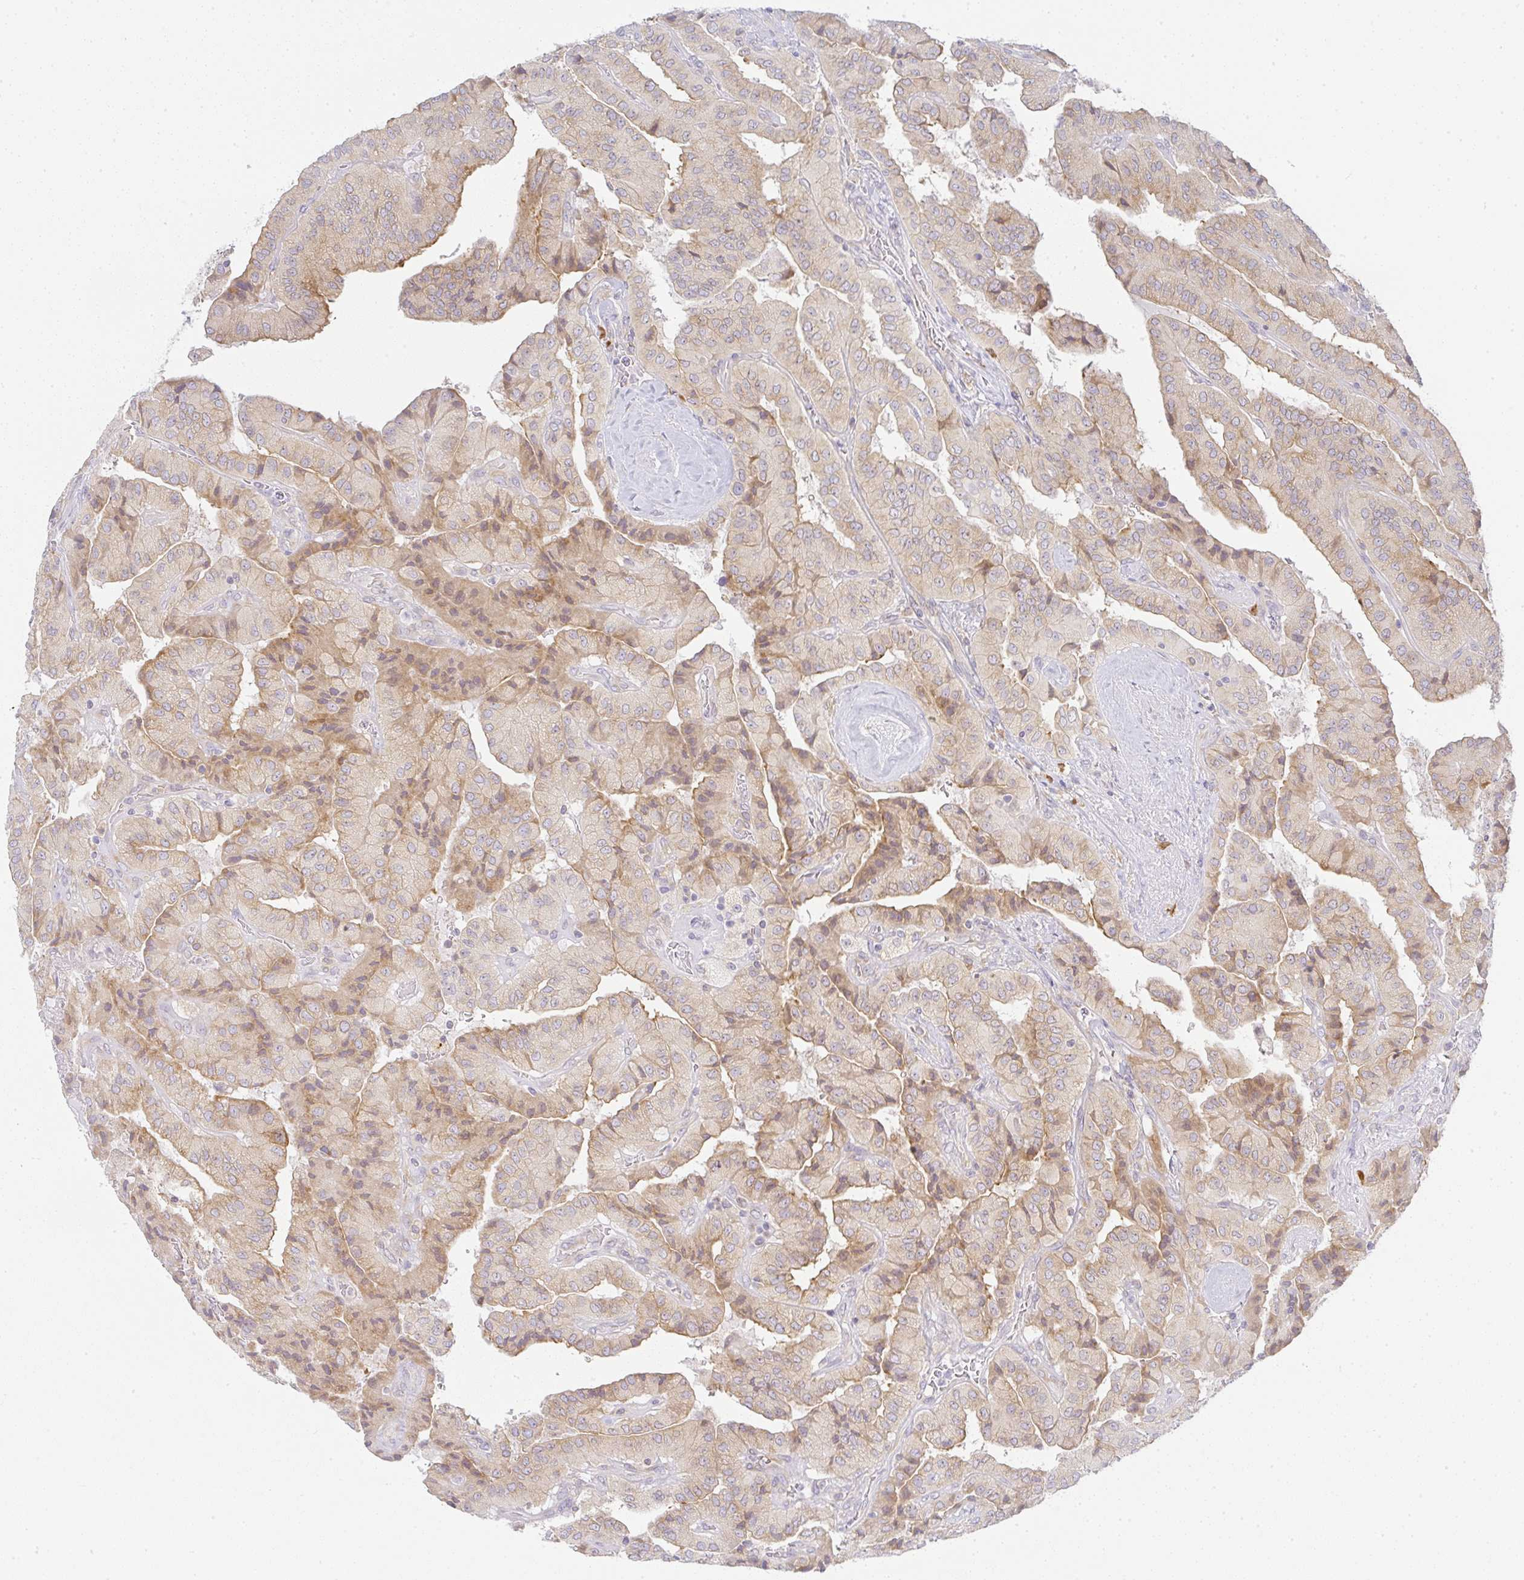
{"staining": {"intensity": "moderate", "quantity": "25%-75%", "location": "cytoplasmic/membranous,nuclear"}, "tissue": "thyroid cancer", "cell_type": "Tumor cells", "image_type": "cancer", "snomed": [{"axis": "morphology", "description": "Normal tissue, NOS"}, {"axis": "morphology", "description": "Papillary adenocarcinoma, NOS"}, {"axis": "topography", "description": "Thyroid gland"}], "caption": "A brown stain shows moderate cytoplasmic/membranous and nuclear positivity of a protein in human thyroid papillary adenocarcinoma tumor cells.", "gene": "DERL2", "patient": {"sex": "female", "age": 59}}